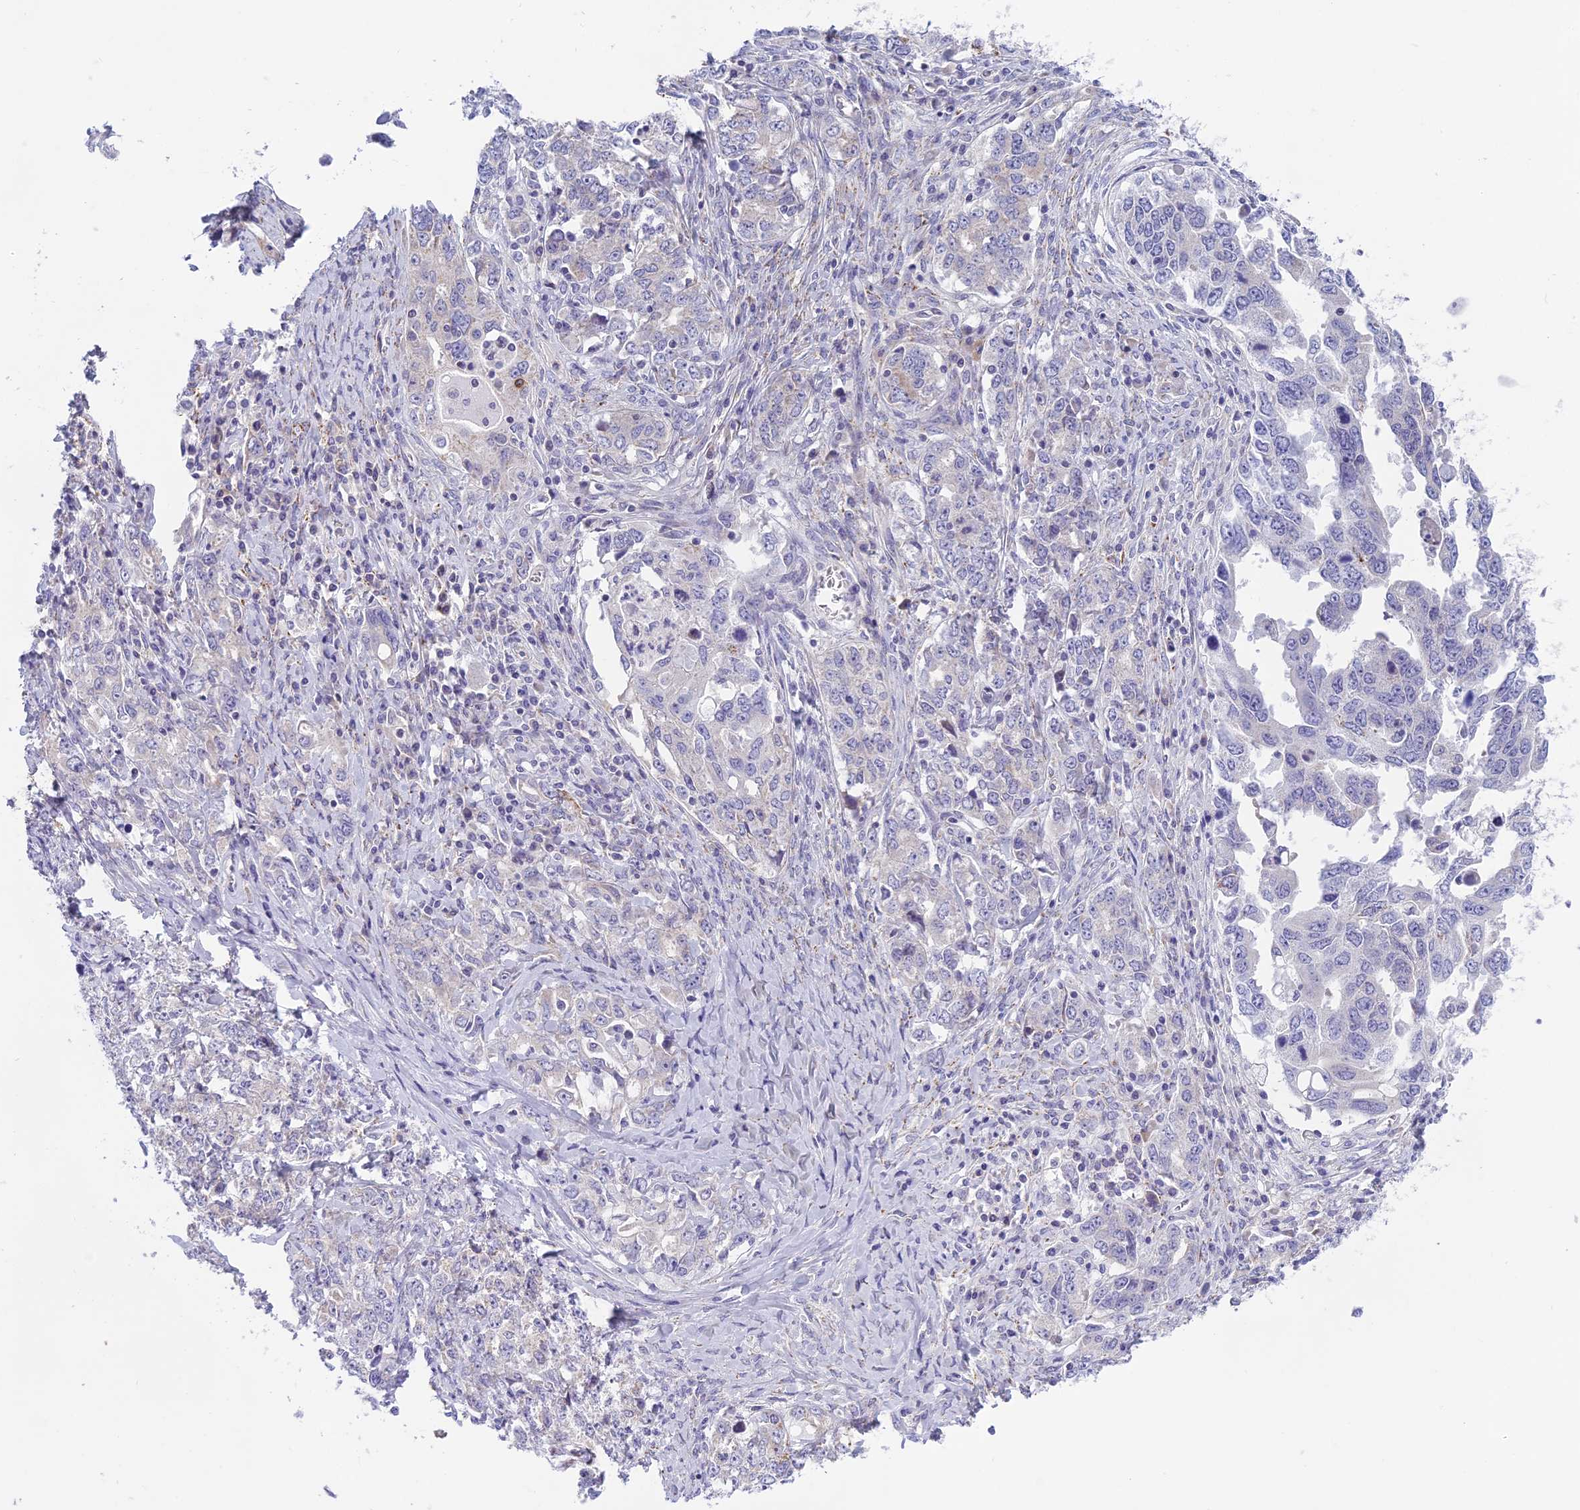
{"staining": {"intensity": "negative", "quantity": "none", "location": "none"}, "tissue": "ovarian cancer", "cell_type": "Tumor cells", "image_type": "cancer", "snomed": [{"axis": "morphology", "description": "Carcinoma, endometroid"}, {"axis": "topography", "description": "Ovary"}], "caption": "IHC photomicrograph of ovarian endometroid carcinoma stained for a protein (brown), which shows no expression in tumor cells.", "gene": "ARHGEF37", "patient": {"sex": "female", "age": 62}}